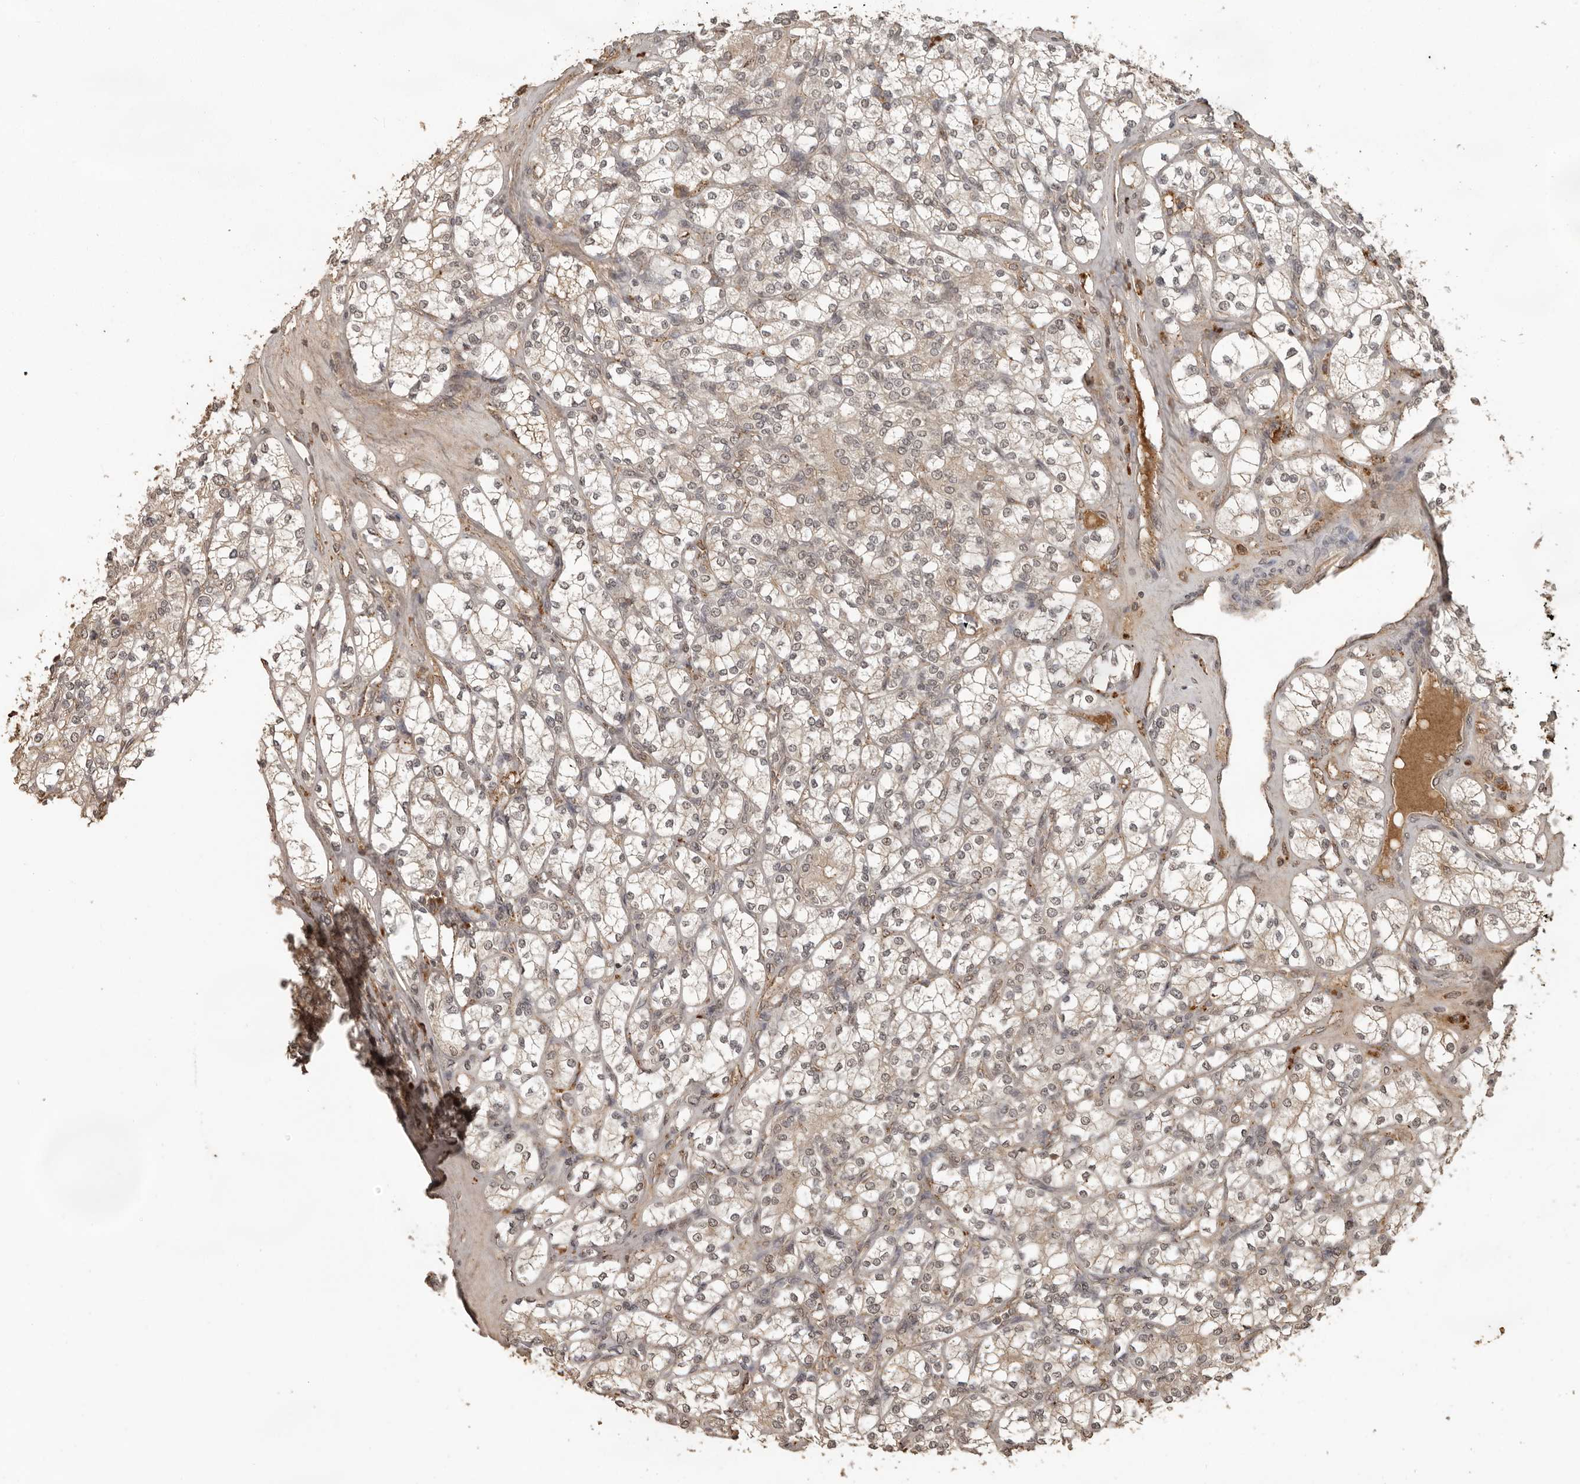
{"staining": {"intensity": "weak", "quantity": "<25%", "location": "cytoplasmic/membranous,nuclear"}, "tissue": "renal cancer", "cell_type": "Tumor cells", "image_type": "cancer", "snomed": [{"axis": "morphology", "description": "Adenocarcinoma, NOS"}, {"axis": "topography", "description": "Kidney"}], "caption": "Photomicrograph shows no significant protein staining in tumor cells of adenocarcinoma (renal).", "gene": "CTF1", "patient": {"sex": "male", "age": 77}}